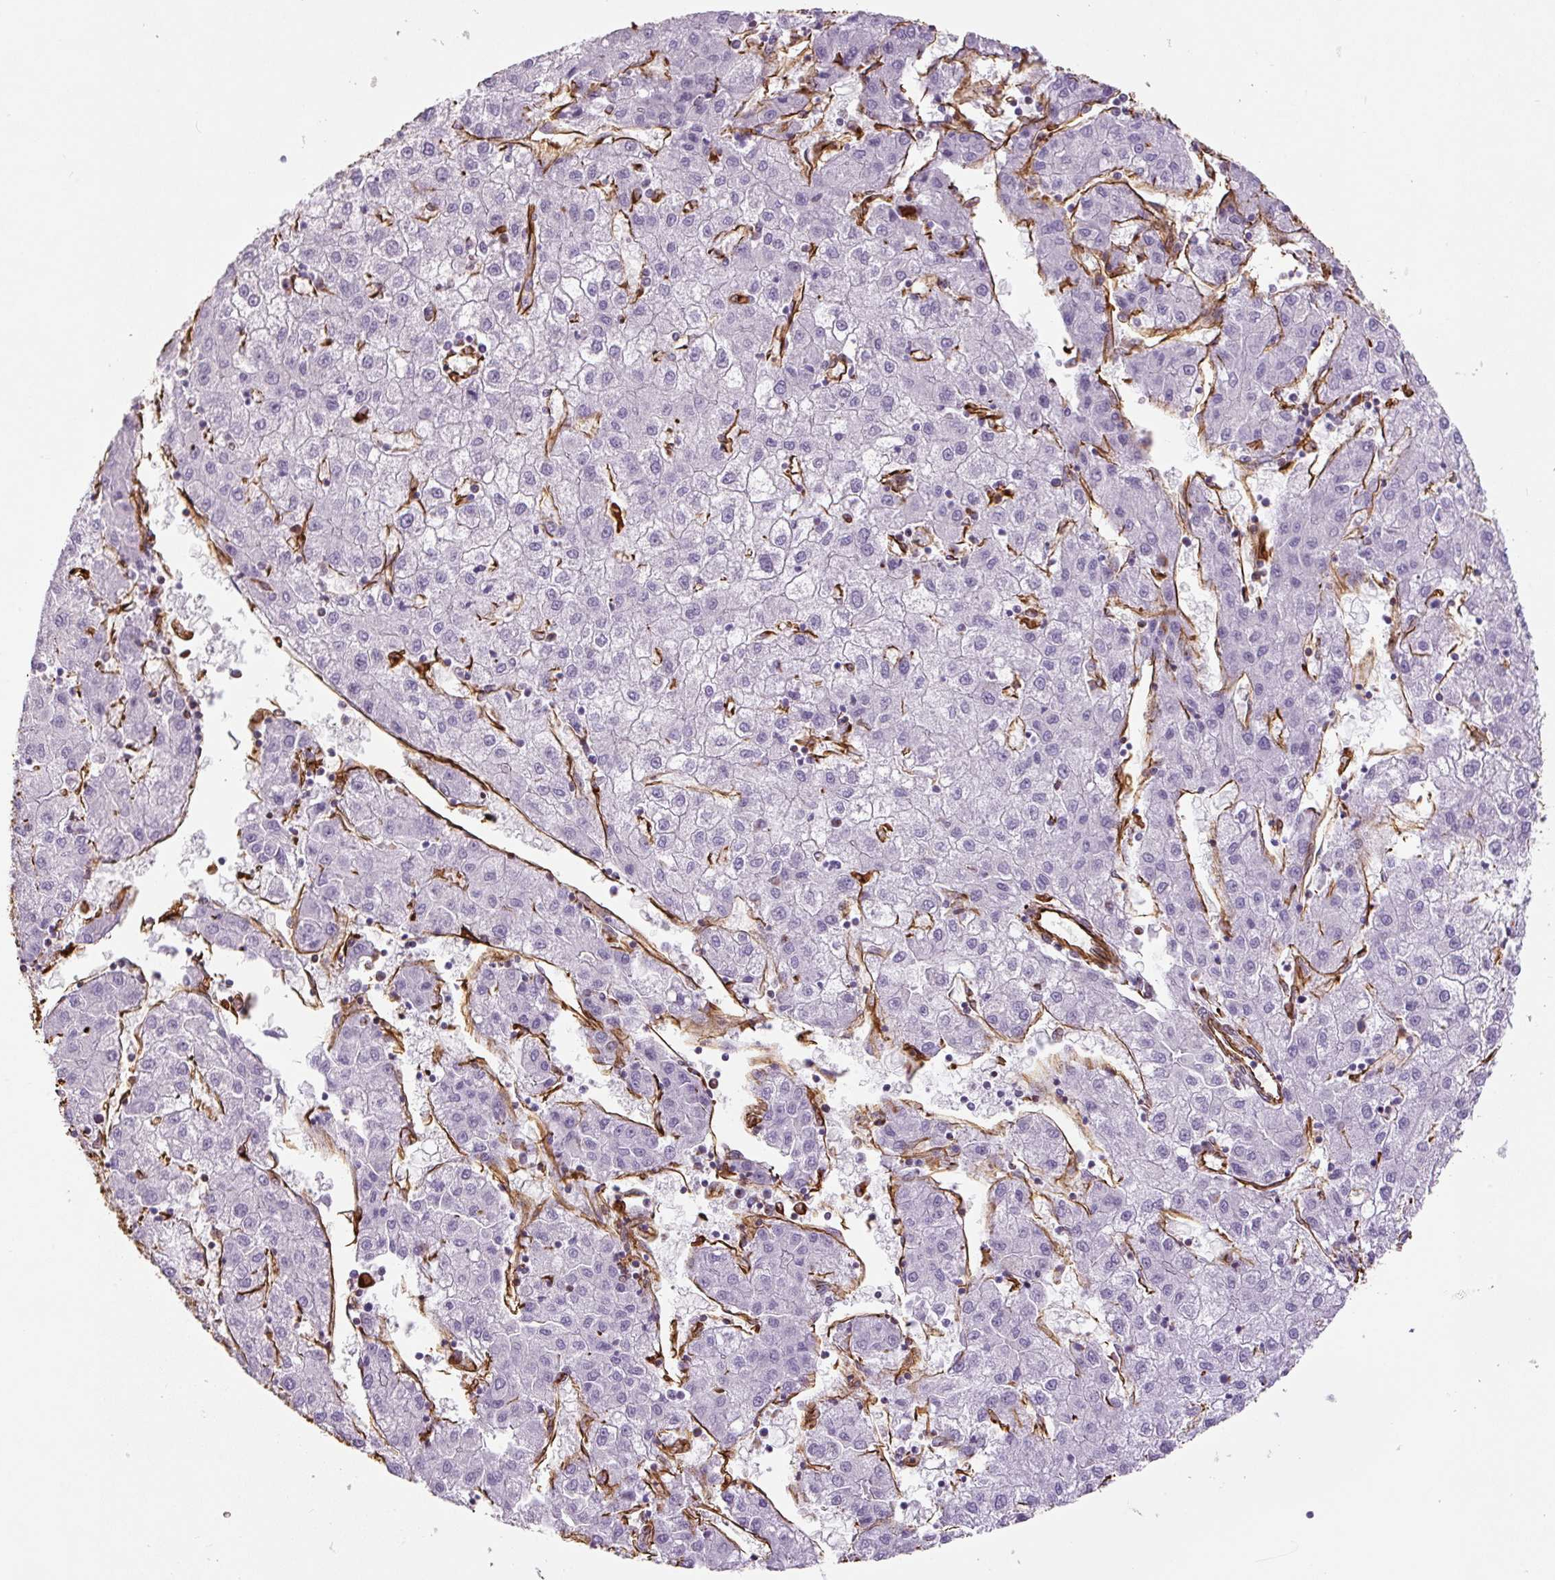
{"staining": {"intensity": "negative", "quantity": "none", "location": "none"}, "tissue": "liver cancer", "cell_type": "Tumor cells", "image_type": "cancer", "snomed": [{"axis": "morphology", "description": "Carcinoma, Hepatocellular, NOS"}, {"axis": "topography", "description": "Liver"}], "caption": "Protein analysis of liver hepatocellular carcinoma shows no significant staining in tumor cells.", "gene": "VIM", "patient": {"sex": "male", "age": 72}}